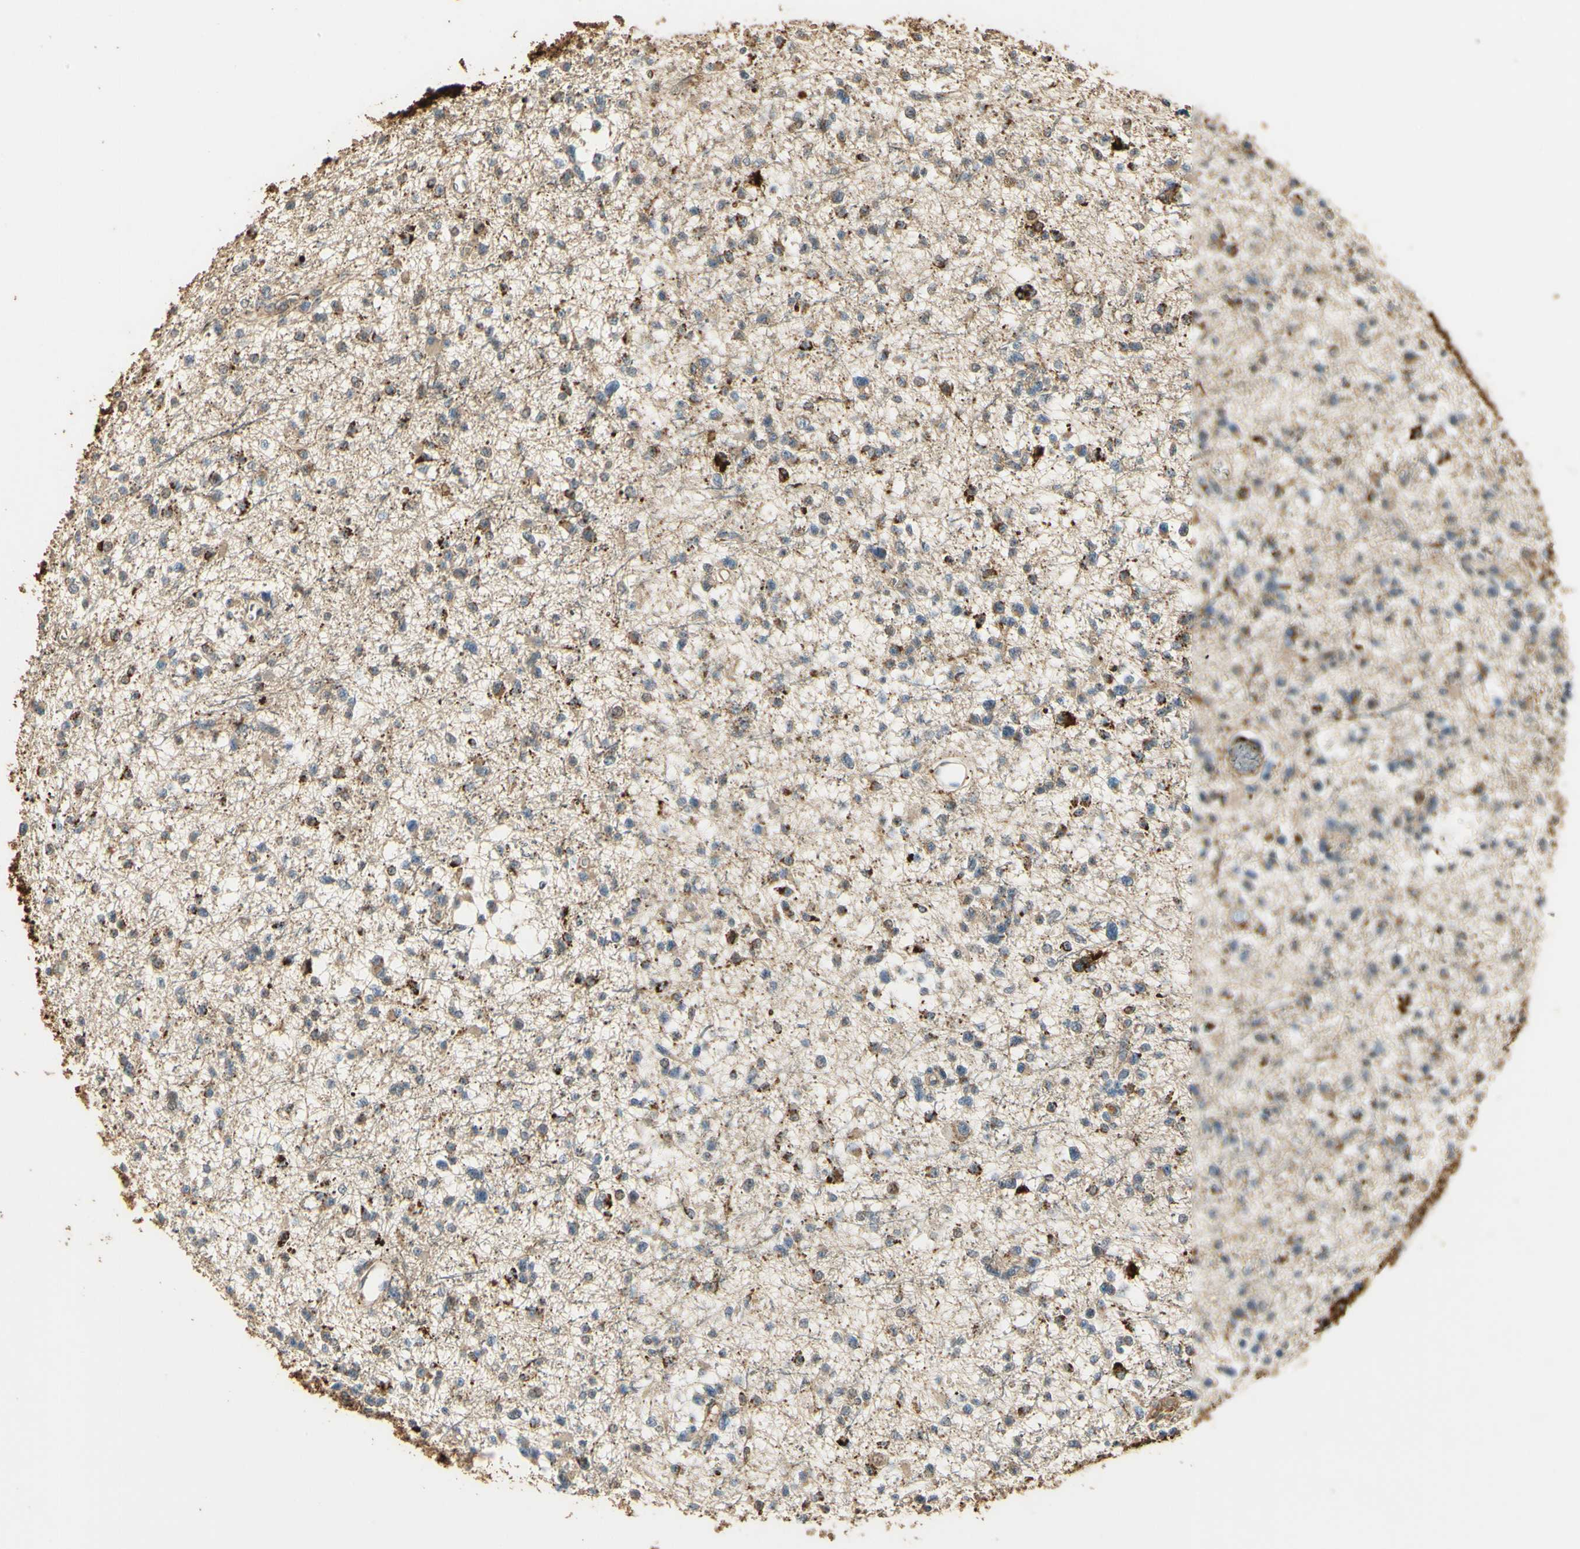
{"staining": {"intensity": "moderate", "quantity": "<25%", "location": "cytoplasmic/membranous"}, "tissue": "glioma", "cell_type": "Tumor cells", "image_type": "cancer", "snomed": [{"axis": "morphology", "description": "Glioma, malignant, Low grade"}, {"axis": "topography", "description": "Brain"}], "caption": "Moderate cytoplasmic/membranous expression for a protein is appreciated in about <25% of tumor cells of low-grade glioma (malignant) using immunohistochemistry (IHC).", "gene": "ARHGEF17", "patient": {"sex": "female", "age": 22}}